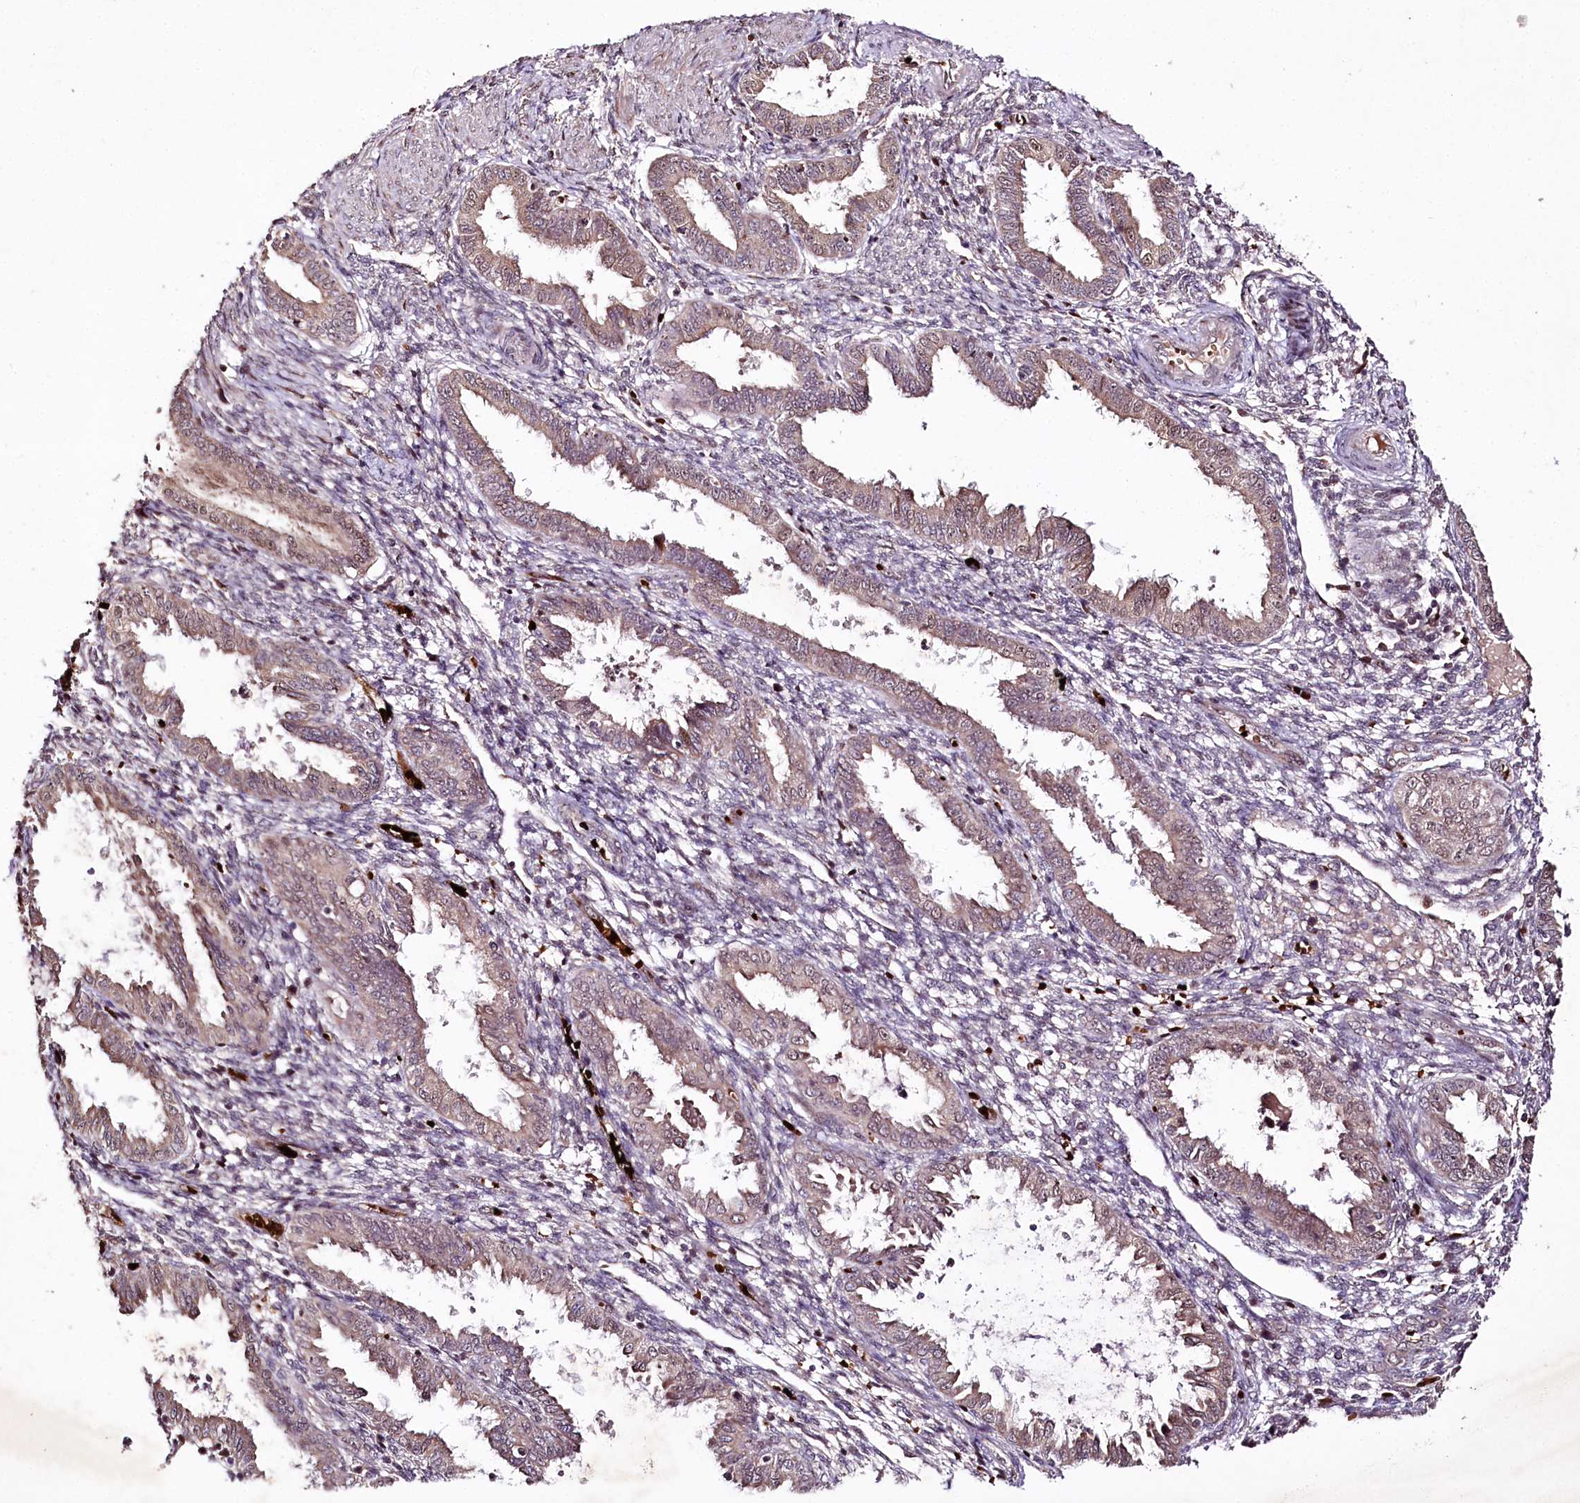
{"staining": {"intensity": "negative", "quantity": "none", "location": "none"}, "tissue": "endometrium", "cell_type": "Cells in endometrial stroma", "image_type": "normal", "snomed": [{"axis": "morphology", "description": "Normal tissue, NOS"}, {"axis": "topography", "description": "Endometrium"}], "caption": "An immunohistochemistry (IHC) image of normal endometrium is shown. There is no staining in cells in endometrial stroma of endometrium. (Stains: DAB IHC with hematoxylin counter stain, Microscopy: brightfield microscopy at high magnification).", "gene": "DMP1", "patient": {"sex": "female", "age": 33}}